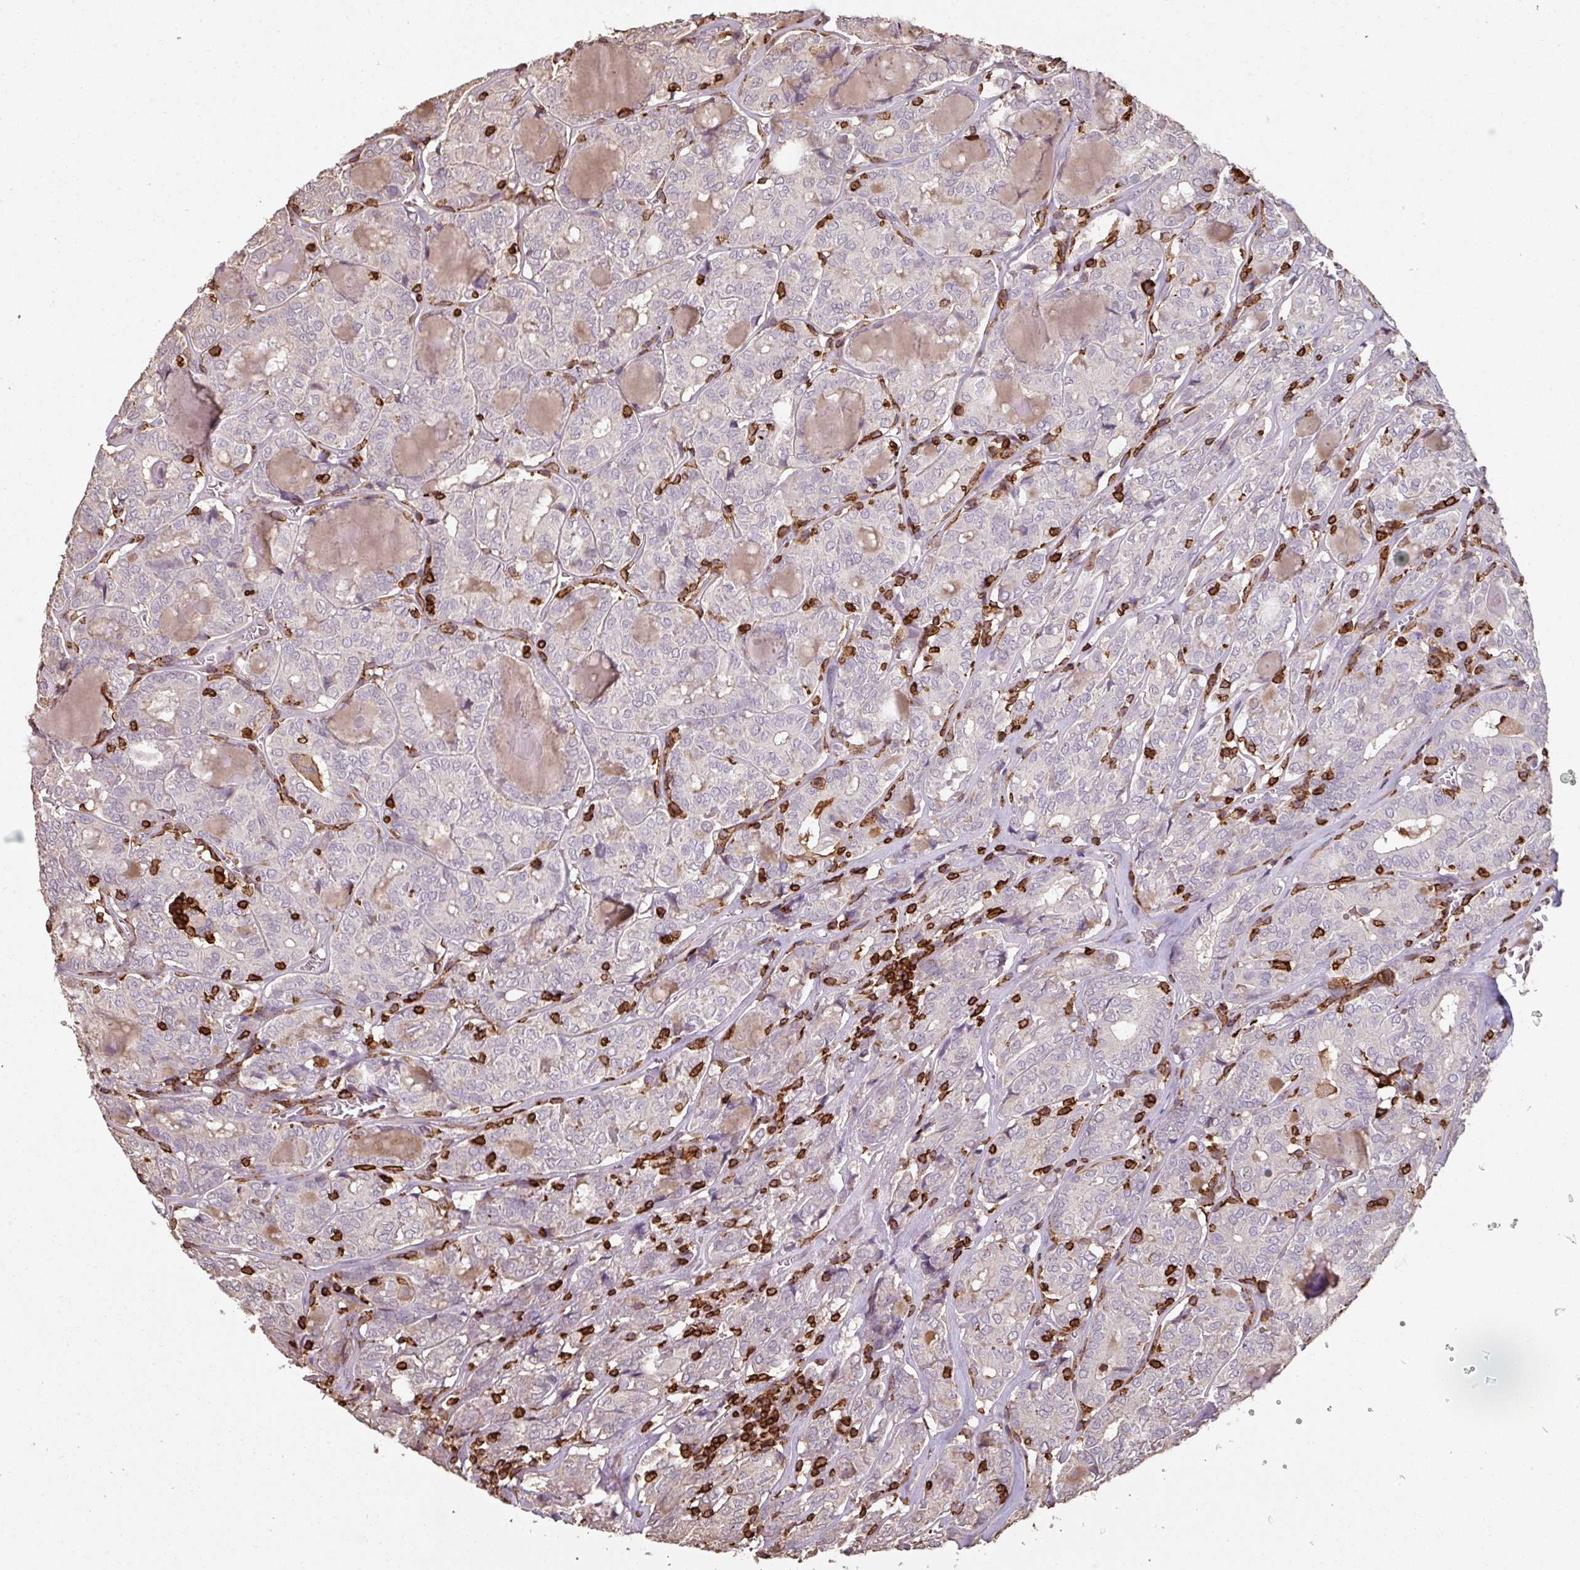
{"staining": {"intensity": "negative", "quantity": "none", "location": "none"}, "tissue": "thyroid cancer", "cell_type": "Tumor cells", "image_type": "cancer", "snomed": [{"axis": "morphology", "description": "Papillary adenocarcinoma, NOS"}, {"axis": "topography", "description": "Thyroid gland"}], "caption": "An immunohistochemistry (IHC) image of thyroid cancer is shown. There is no staining in tumor cells of thyroid cancer.", "gene": "OLFML2B", "patient": {"sex": "female", "age": 72}}